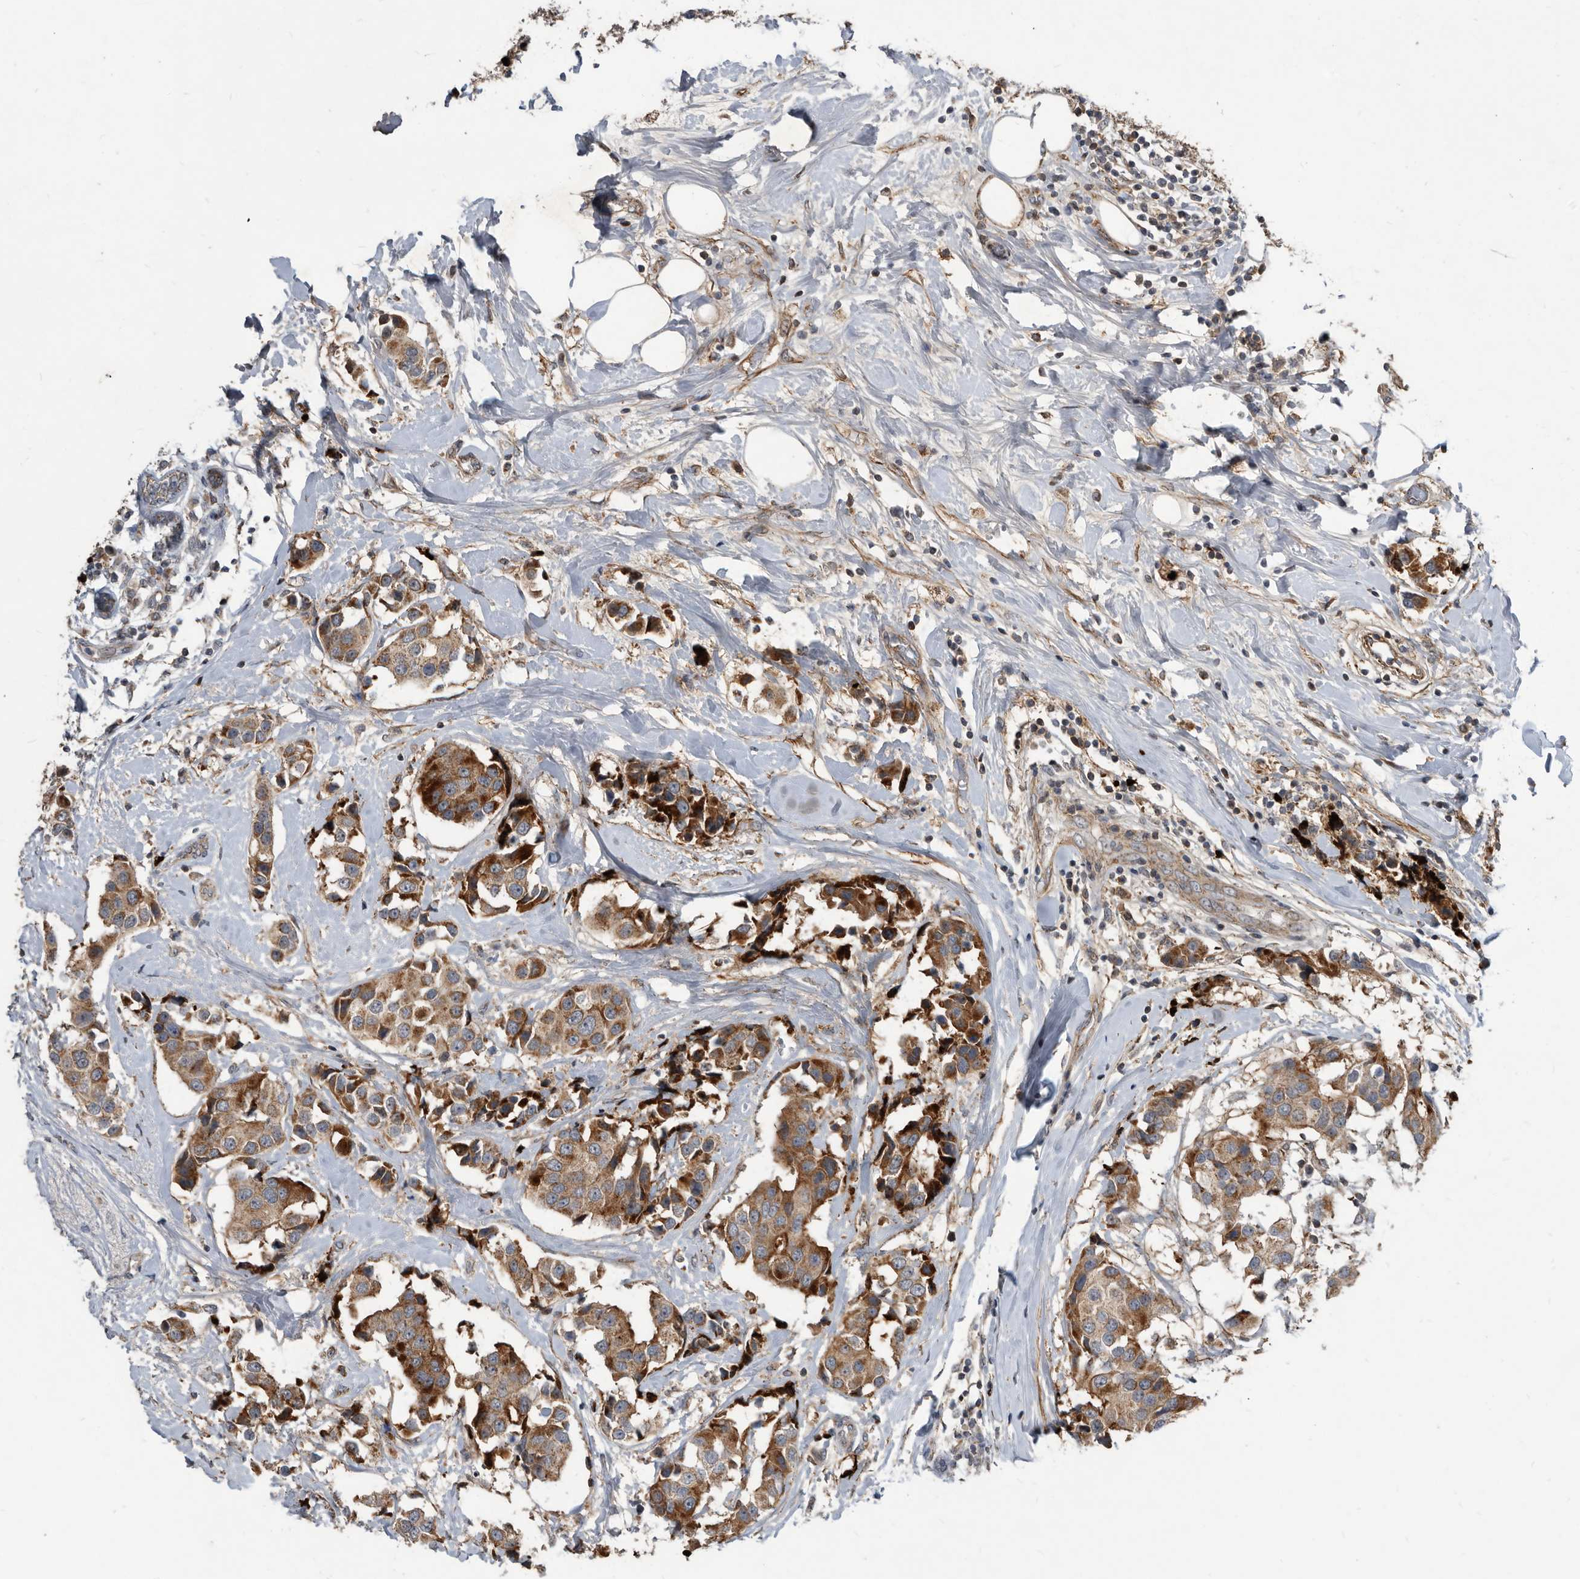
{"staining": {"intensity": "moderate", "quantity": ">75%", "location": "cytoplasmic/membranous"}, "tissue": "breast cancer", "cell_type": "Tumor cells", "image_type": "cancer", "snomed": [{"axis": "morphology", "description": "Normal tissue, NOS"}, {"axis": "morphology", "description": "Duct carcinoma"}, {"axis": "topography", "description": "Breast"}], "caption": "Tumor cells show medium levels of moderate cytoplasmic/membranous expression in about >75% of cells in human breast cancer (infiltrating ductal carcinoma). (Brightfield microscopy of DAB IHC at high magnification).", "gene": "PI15", "patient": {"sex": "female", "age": 39}}